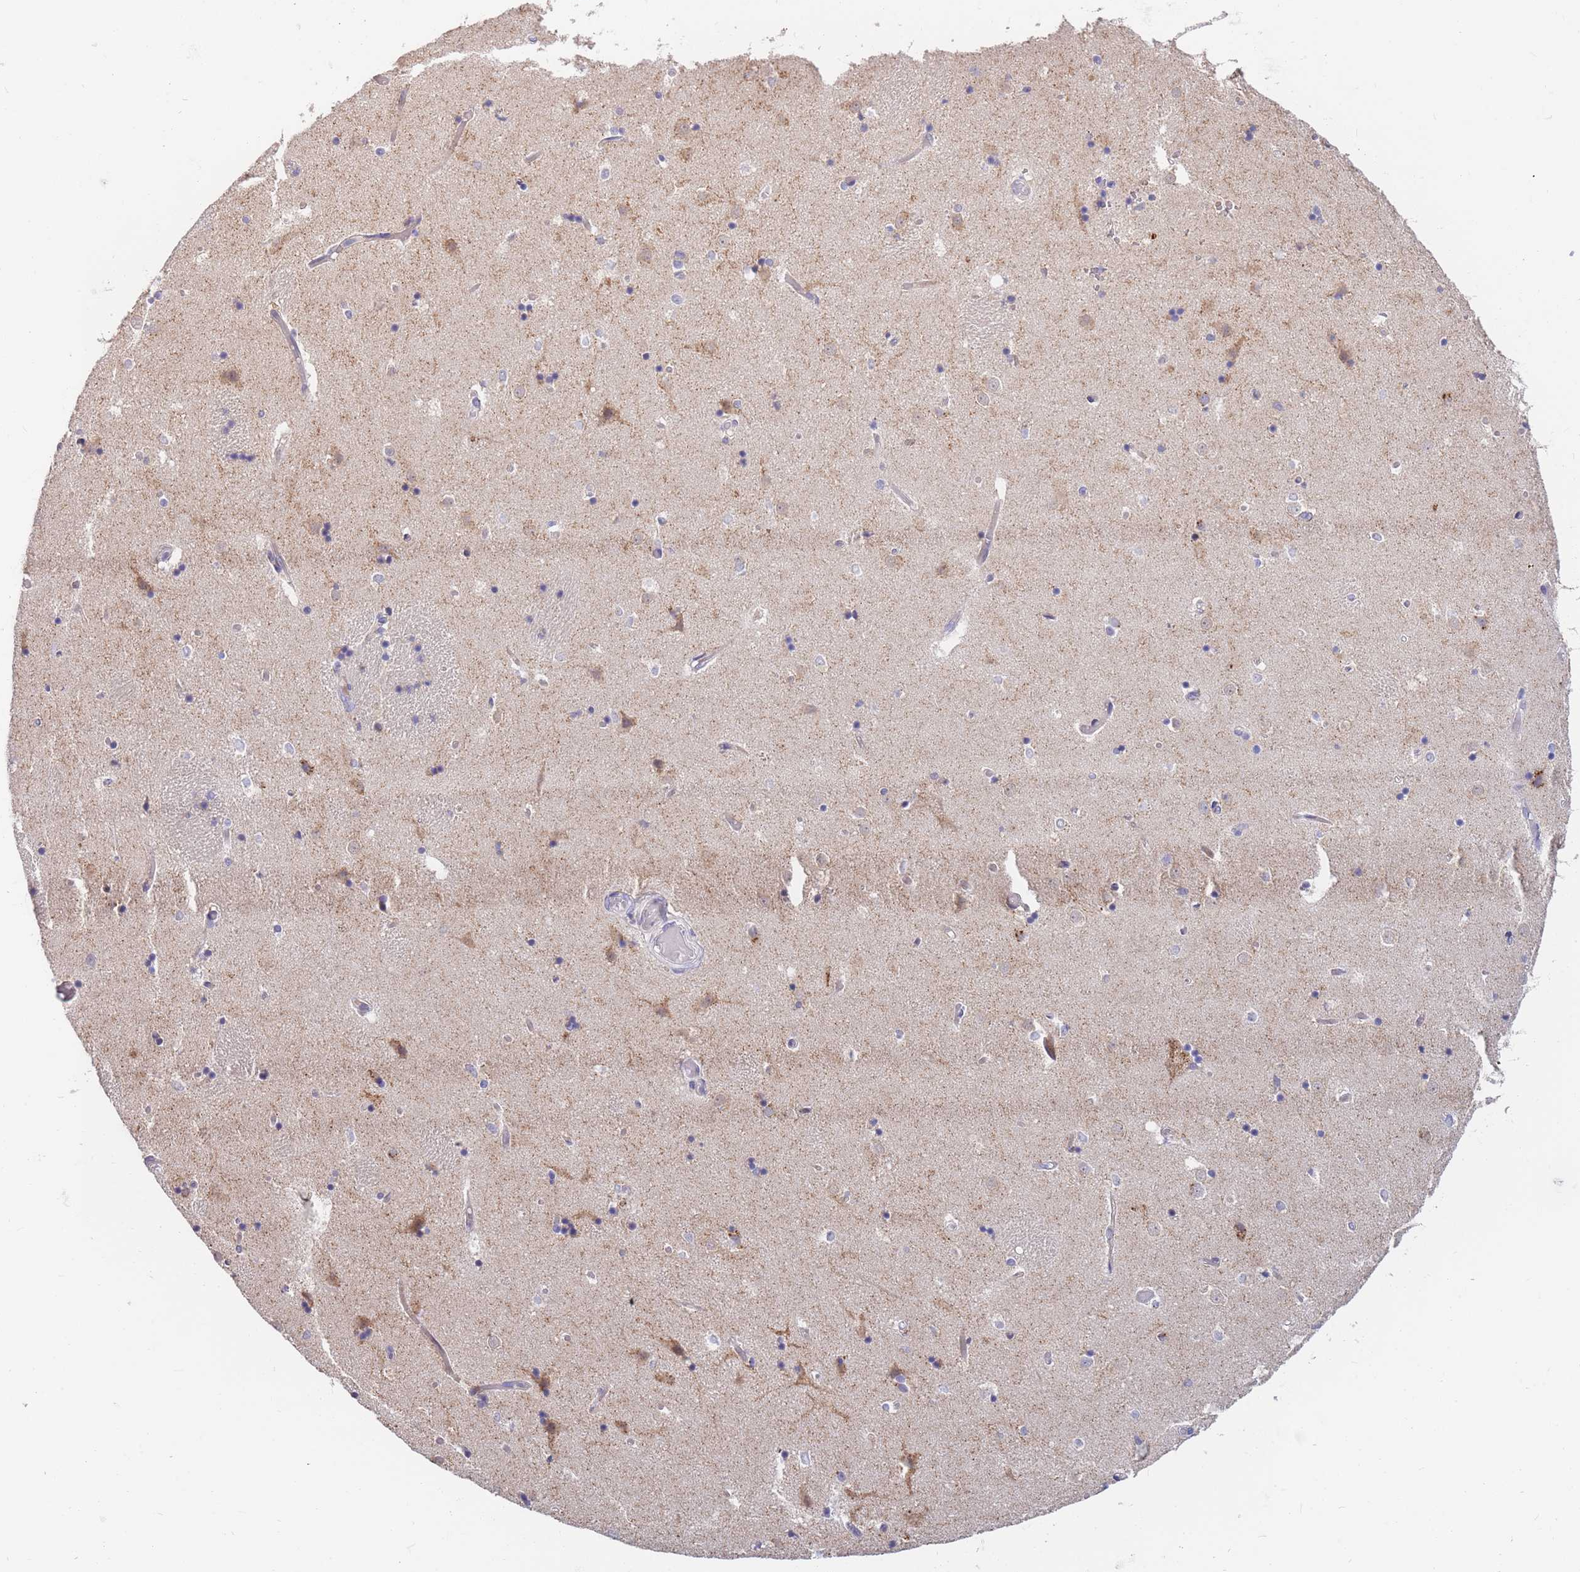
{"staining": {"intensity": "negative", "quantity": "none", "location": "none"}, "tissue": "caudate", "cell_type": "Glial cells", "image_type": "normal", "snomed": [{"axis": "morphology", "description": "Normal tissue, NOS"}, {"axis": "topography", "description": "Lateral ventricle wall"}], "caption": "Glial cells show no significant staining in normal caudate.", "gene": "BORCS5", "patient": {"sex": "female", "age": 52}}